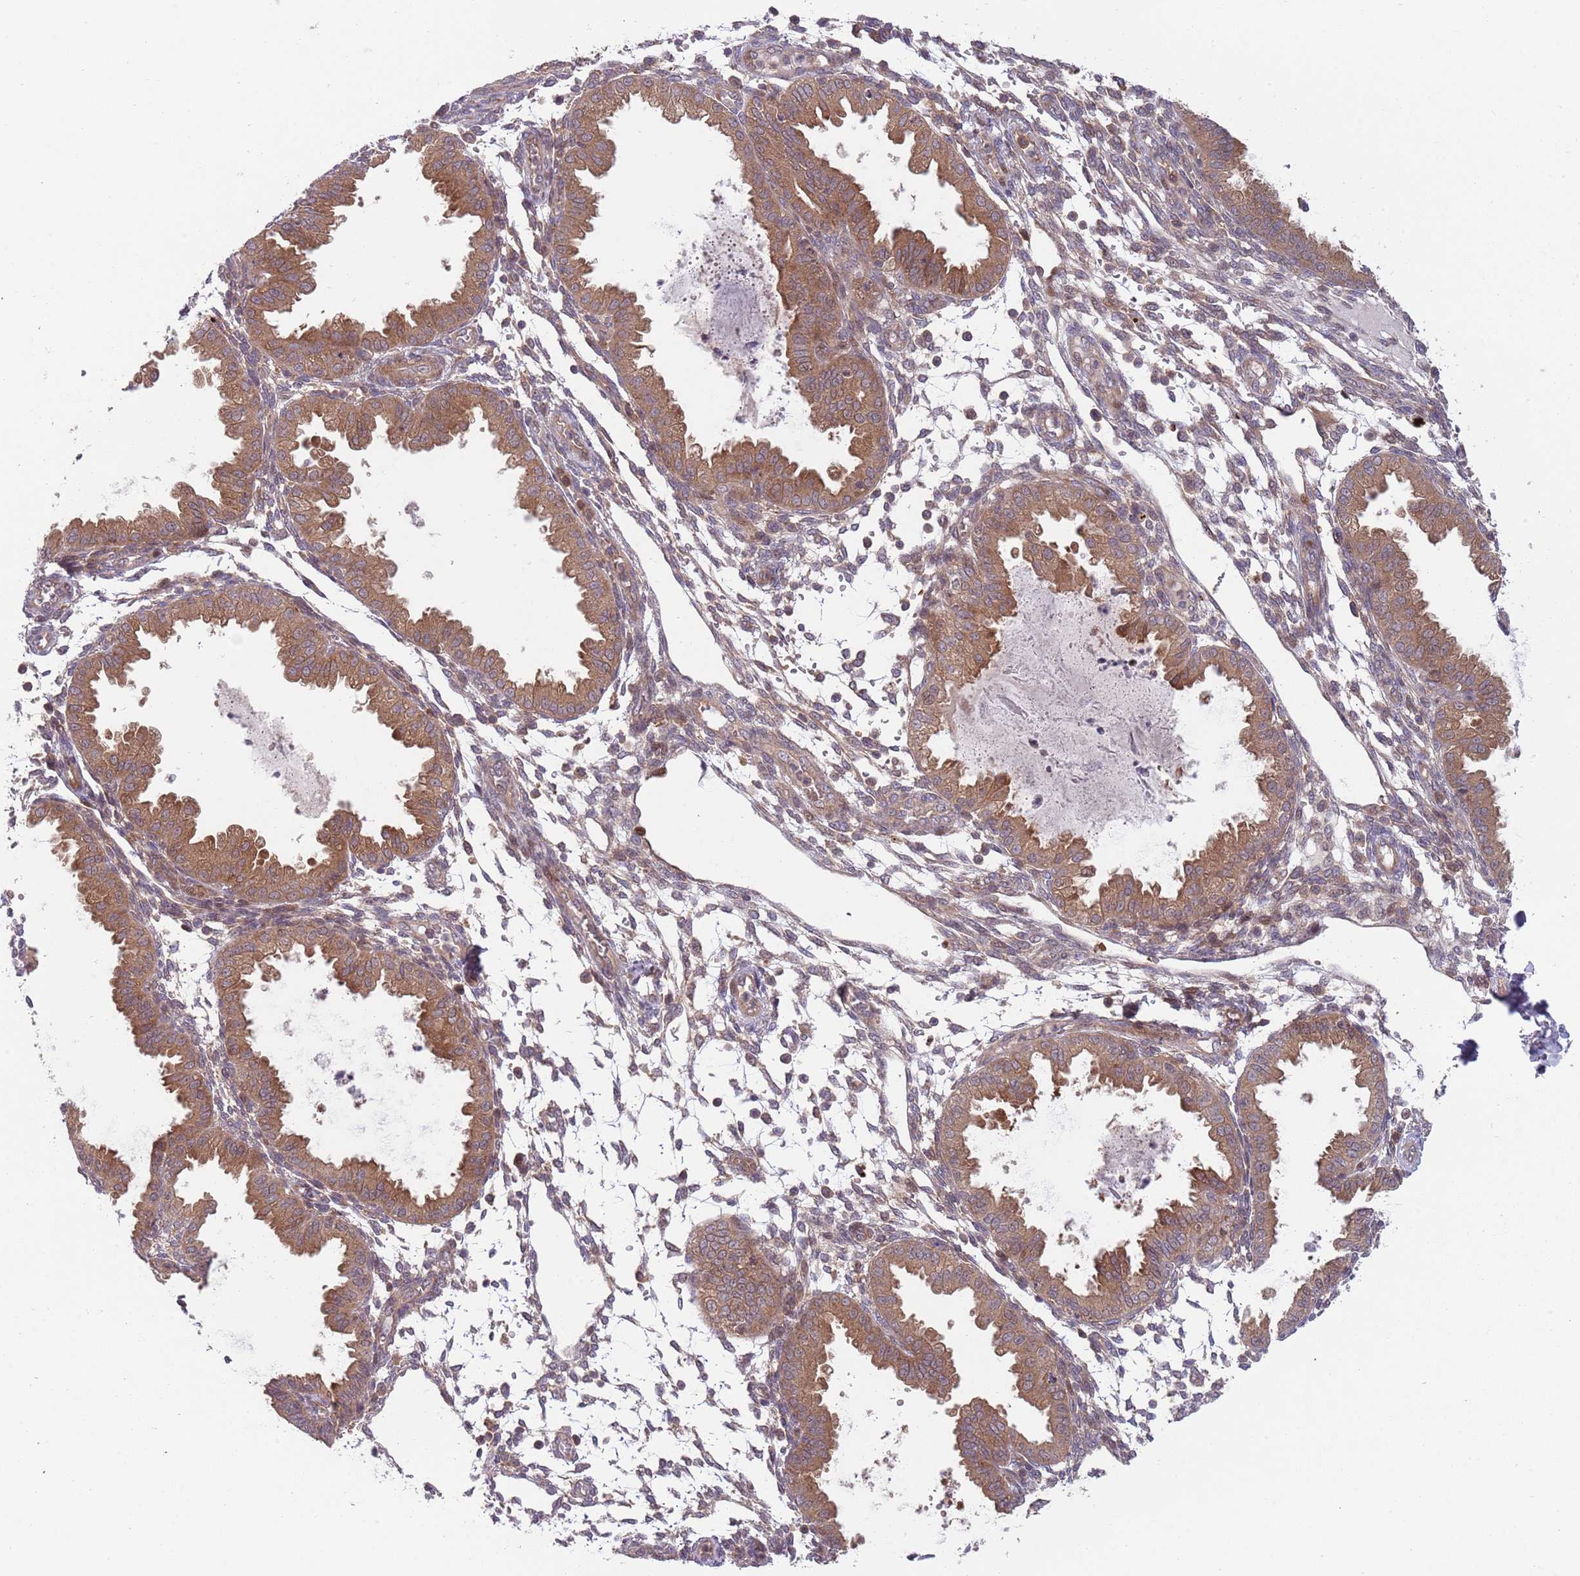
{"staining": {"intensity": "weak", "quantity": "<25%", "location": "cytoplasmic/membranous"}, "tissue": "endometrium", "cell_type": "Cells in endometrial stroma", "image_type": "normal", "snomed": [{"axis": "morphology", "description": "Normal tissue, NOS"}, {"axis": "topography", "description": "Endometrium"}], "caption": "This is an immunohistochemistry (IHC) image of benign endometrium. There is no positivity in cells in endometrial stroma.", "gene": "GGA1", "patient": {"sex": "female", "age": 33}}